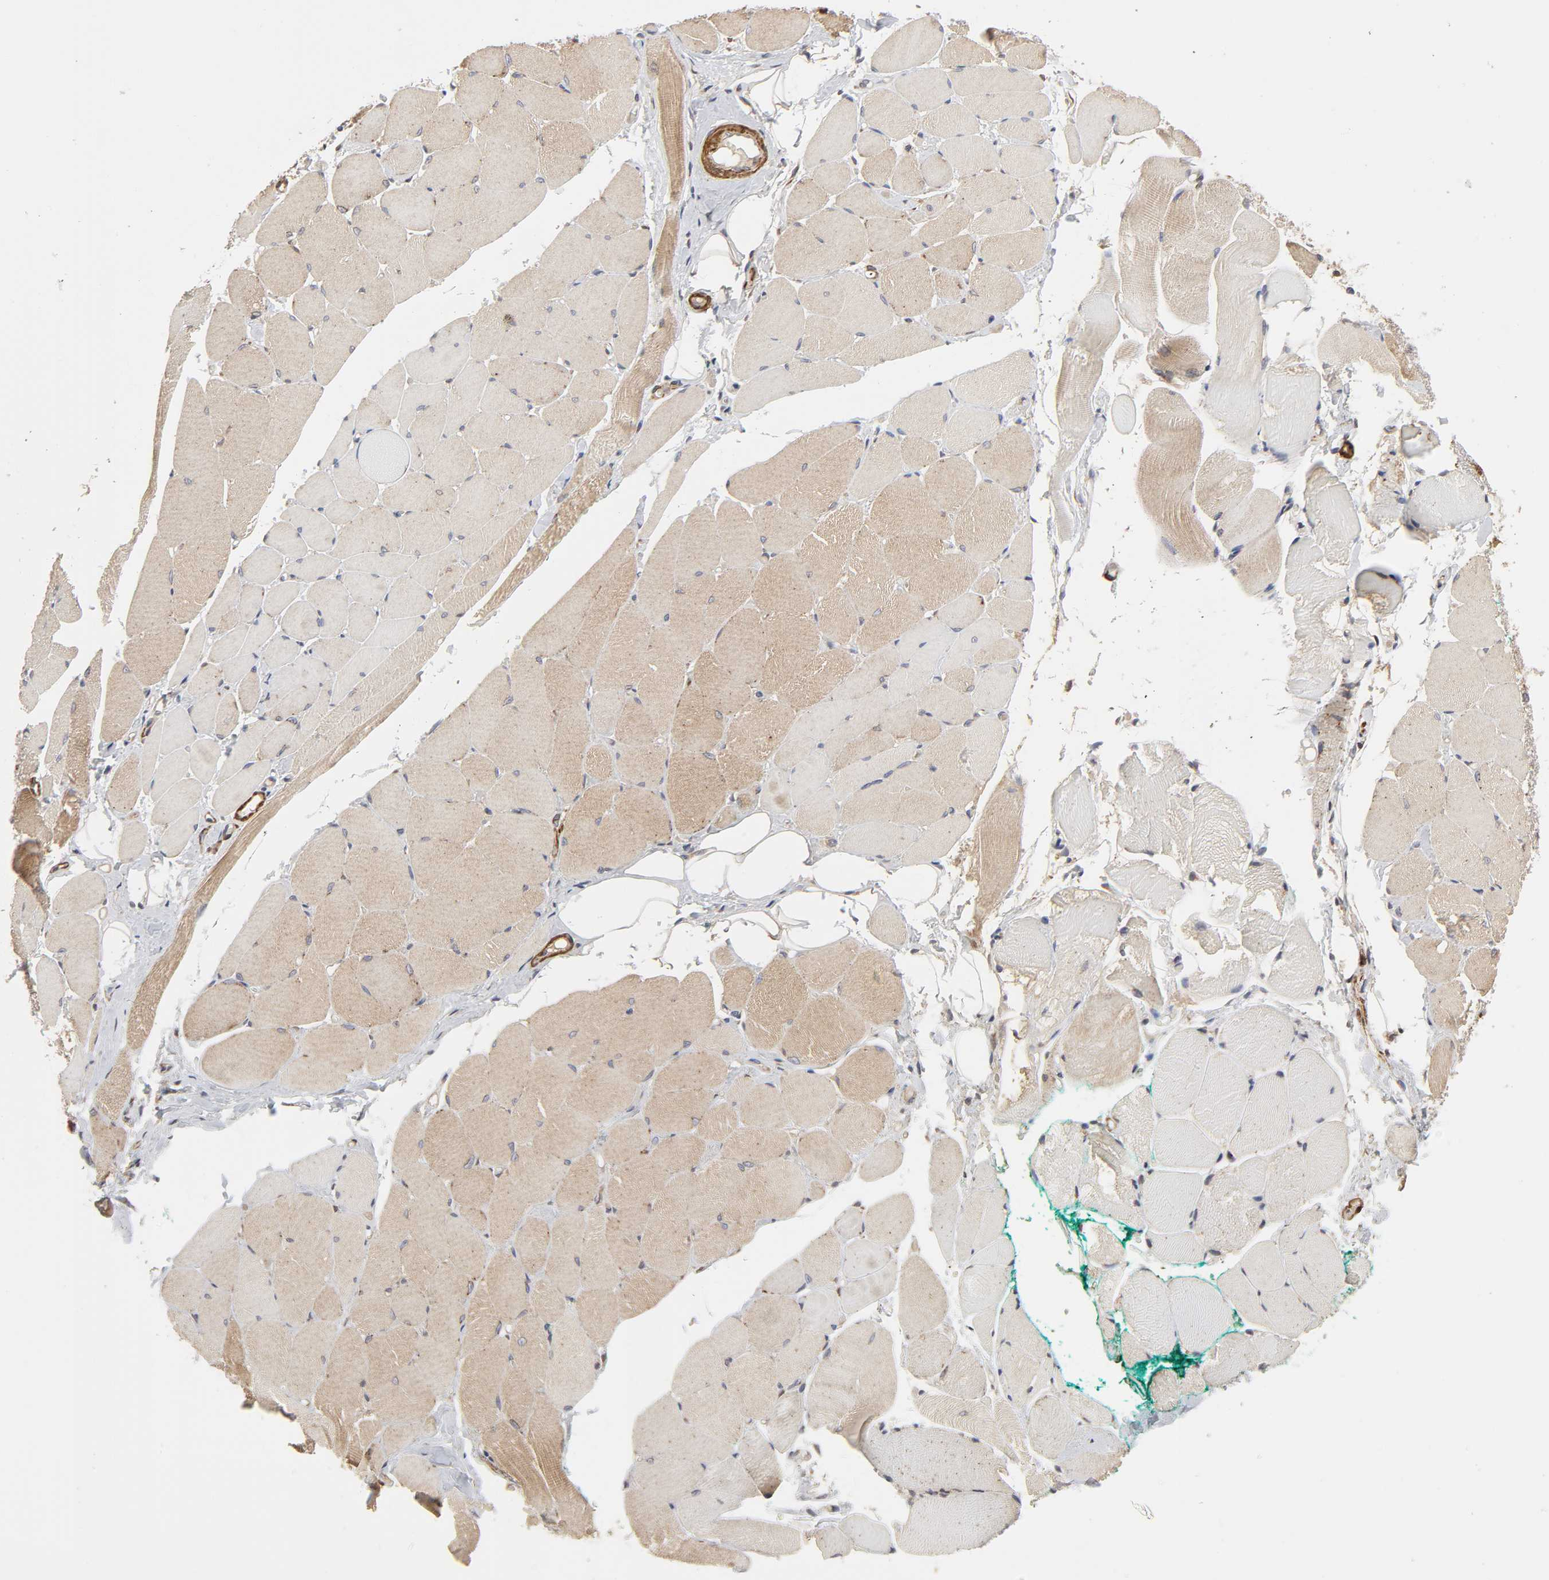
{"staining": {"intensity": "moderate", "quantity": ">75%", "location": "cytoplasmic/membranous"}, "tissue": "skeletal muscle", "cell_type": "Myocytes", "image_type": "normal", "snomed": [{"axis": "morphology", "description": "Normal tissue, NOS"}, {"axis": "topography", "description": "Skeletal muscle"}, {"axis": "topography", "description": "Peripheral nerve tissue"}], "caption": "A brown stain labels moderate cytoplasmic/membranous staining of a protein in myocytes of unremarkable skeletal muscle. Nuclei are stained in blue.", "gene": "GNPTG", "patient": {"sex": "female", "age": 84}}